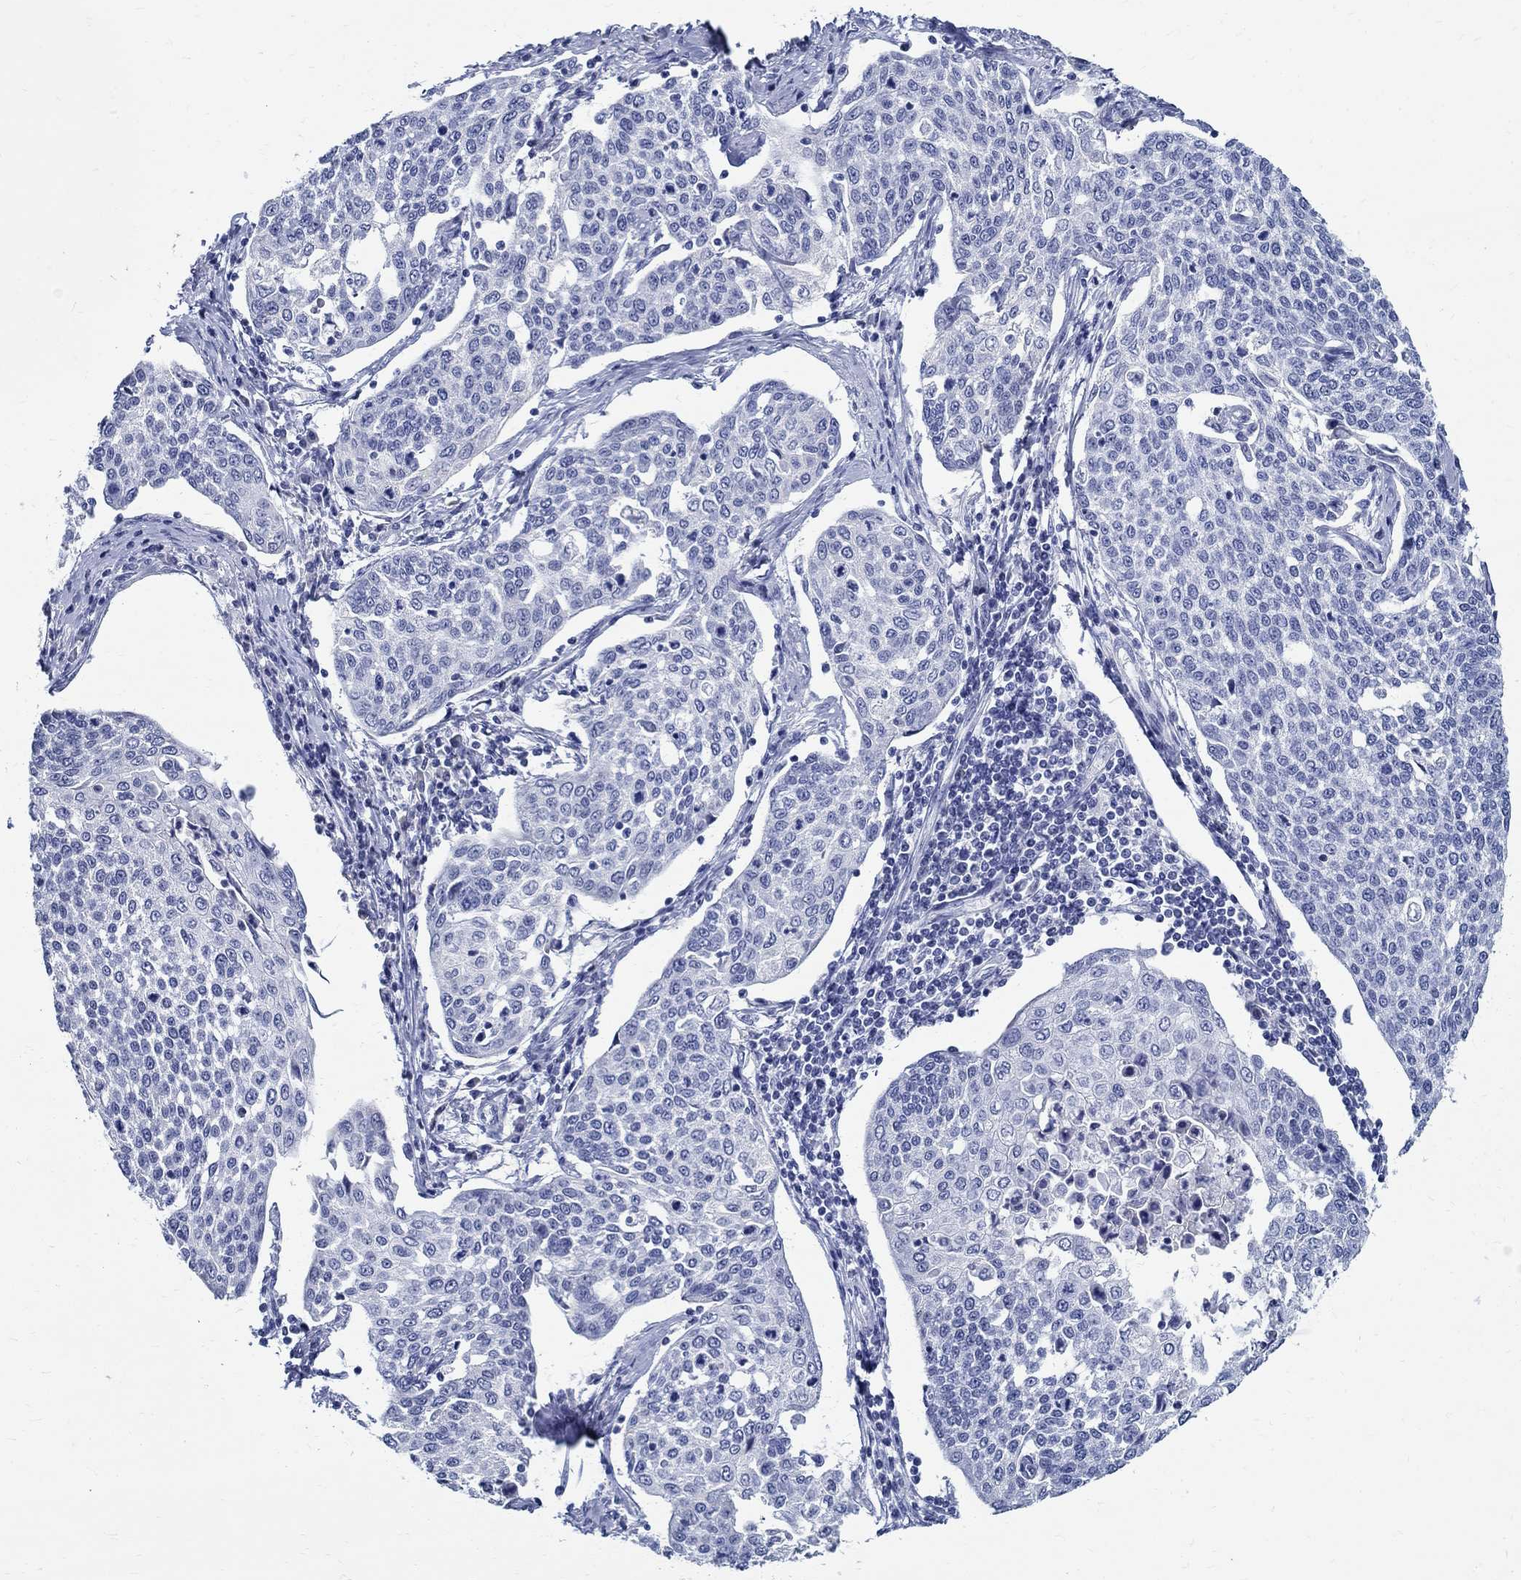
{"staining": {"intensity": "negative", "quantity": "none", "location": "none"}, "tissue": "cervical cancer", "cell_type": "Tumor cells", "image_type": "cancer", "snomed": [{"axis": "morphology", "description": "Squamous cell carcinoma, NOS"}, {"axis": "topography", "description": "Cervix"}], "caption": "Cervical cancer was stained to show a protein in brown. There is no significant positivity in tumor cells.", "gene": "BSPRY", "patient": {"sex": "female", "age": 34}}